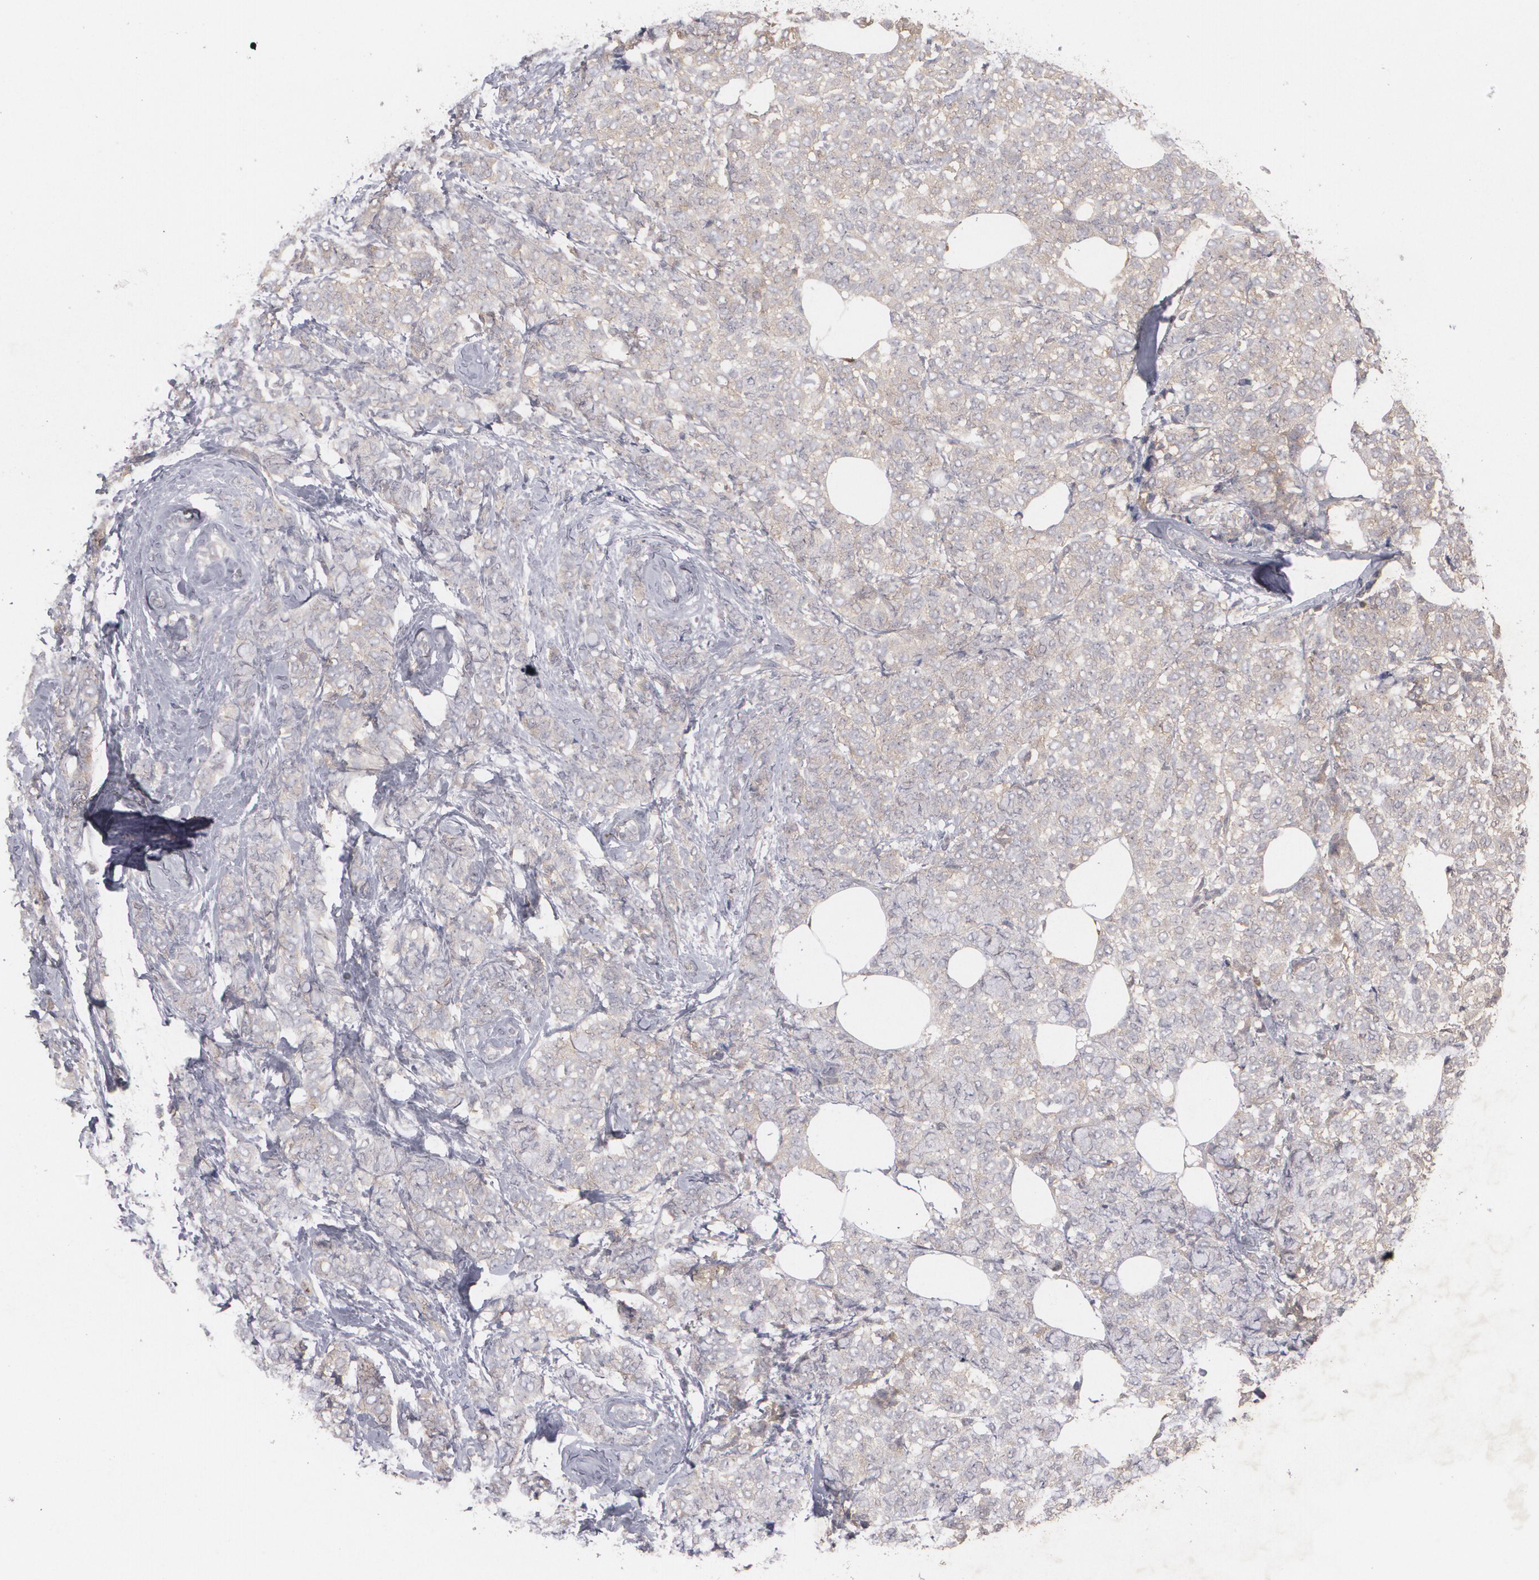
{"staining": {"intensity": "weak", "quantity": ">75%", "location": "cytoplasmic/membranous"}, "tissue": "breast cancer", "cell_type": "Tumor cells", "image_type": "cancer", "snomed": [{"axis": "morphology", "description": "Lobular carcinoma"}, {"axis": "topography", "description": "Breast"}], "caption": "Immunohistochemistry image of human breast cancer stained for a protein (brown), which demonstrates low levels of weak cytoplasmic/membranous positivity in about >75% of tumor cells.", "gene": "HTT", "patient": {"sex": "female", "age": 60}}